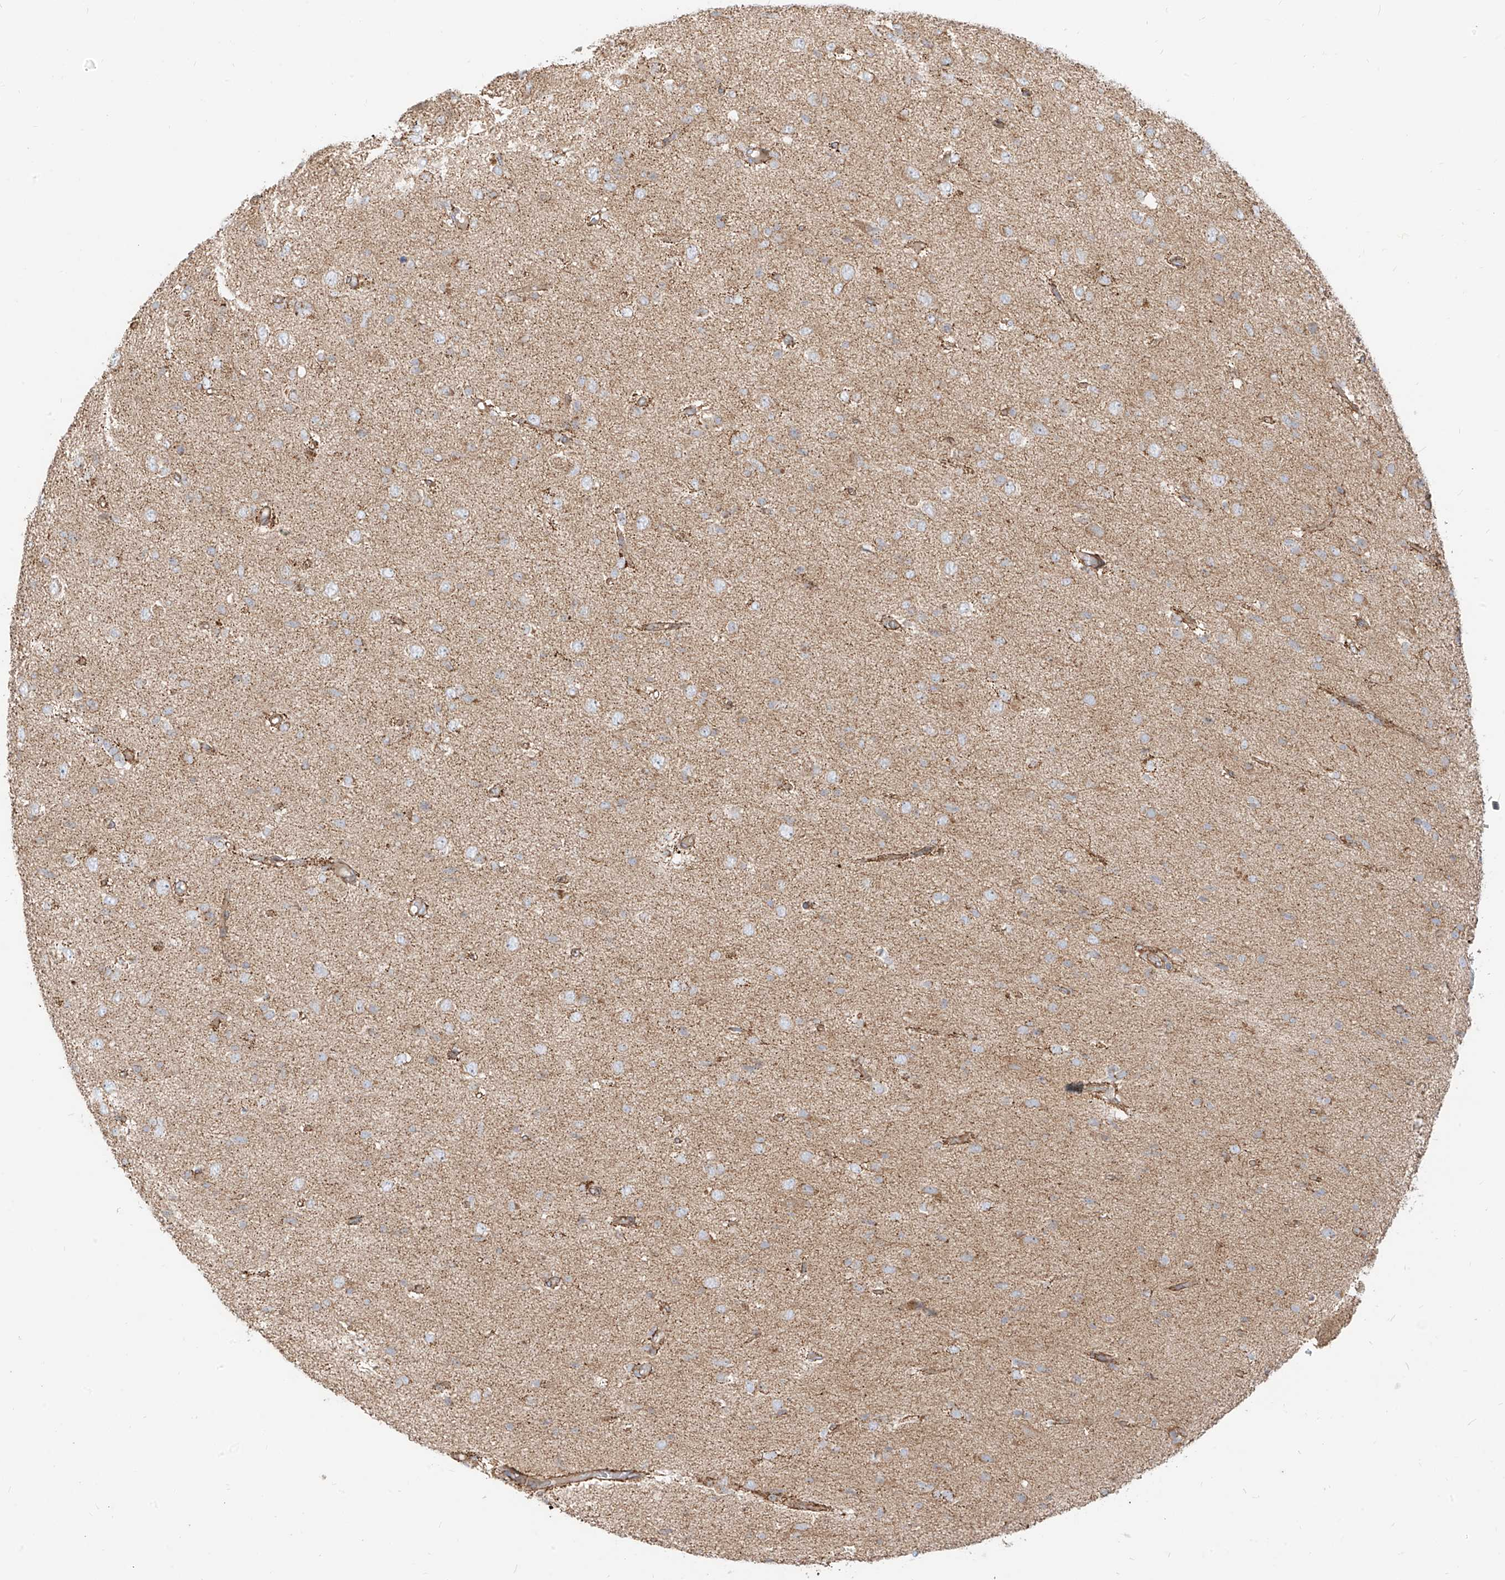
{"staining": {"intensity": "moderate", "quantity": "<25%", "location": "cytoplasmic/membranous"}, "tissue": "glioma", "cell_type": "Tumor cells", "image_type": "cancer", "snomed": [{"axis": "morphology", "description": "Glioma, malignant, High grade"}, {"axis": "topography", "description": "Brain"}], "caption": "Malignant glioma (high-grade) stained for a protein shows moderate cytoplasmic/membranous positivity in tumor cells.", "gene": "PLCL1", "patient": {"sex": "female", "age": 59}}